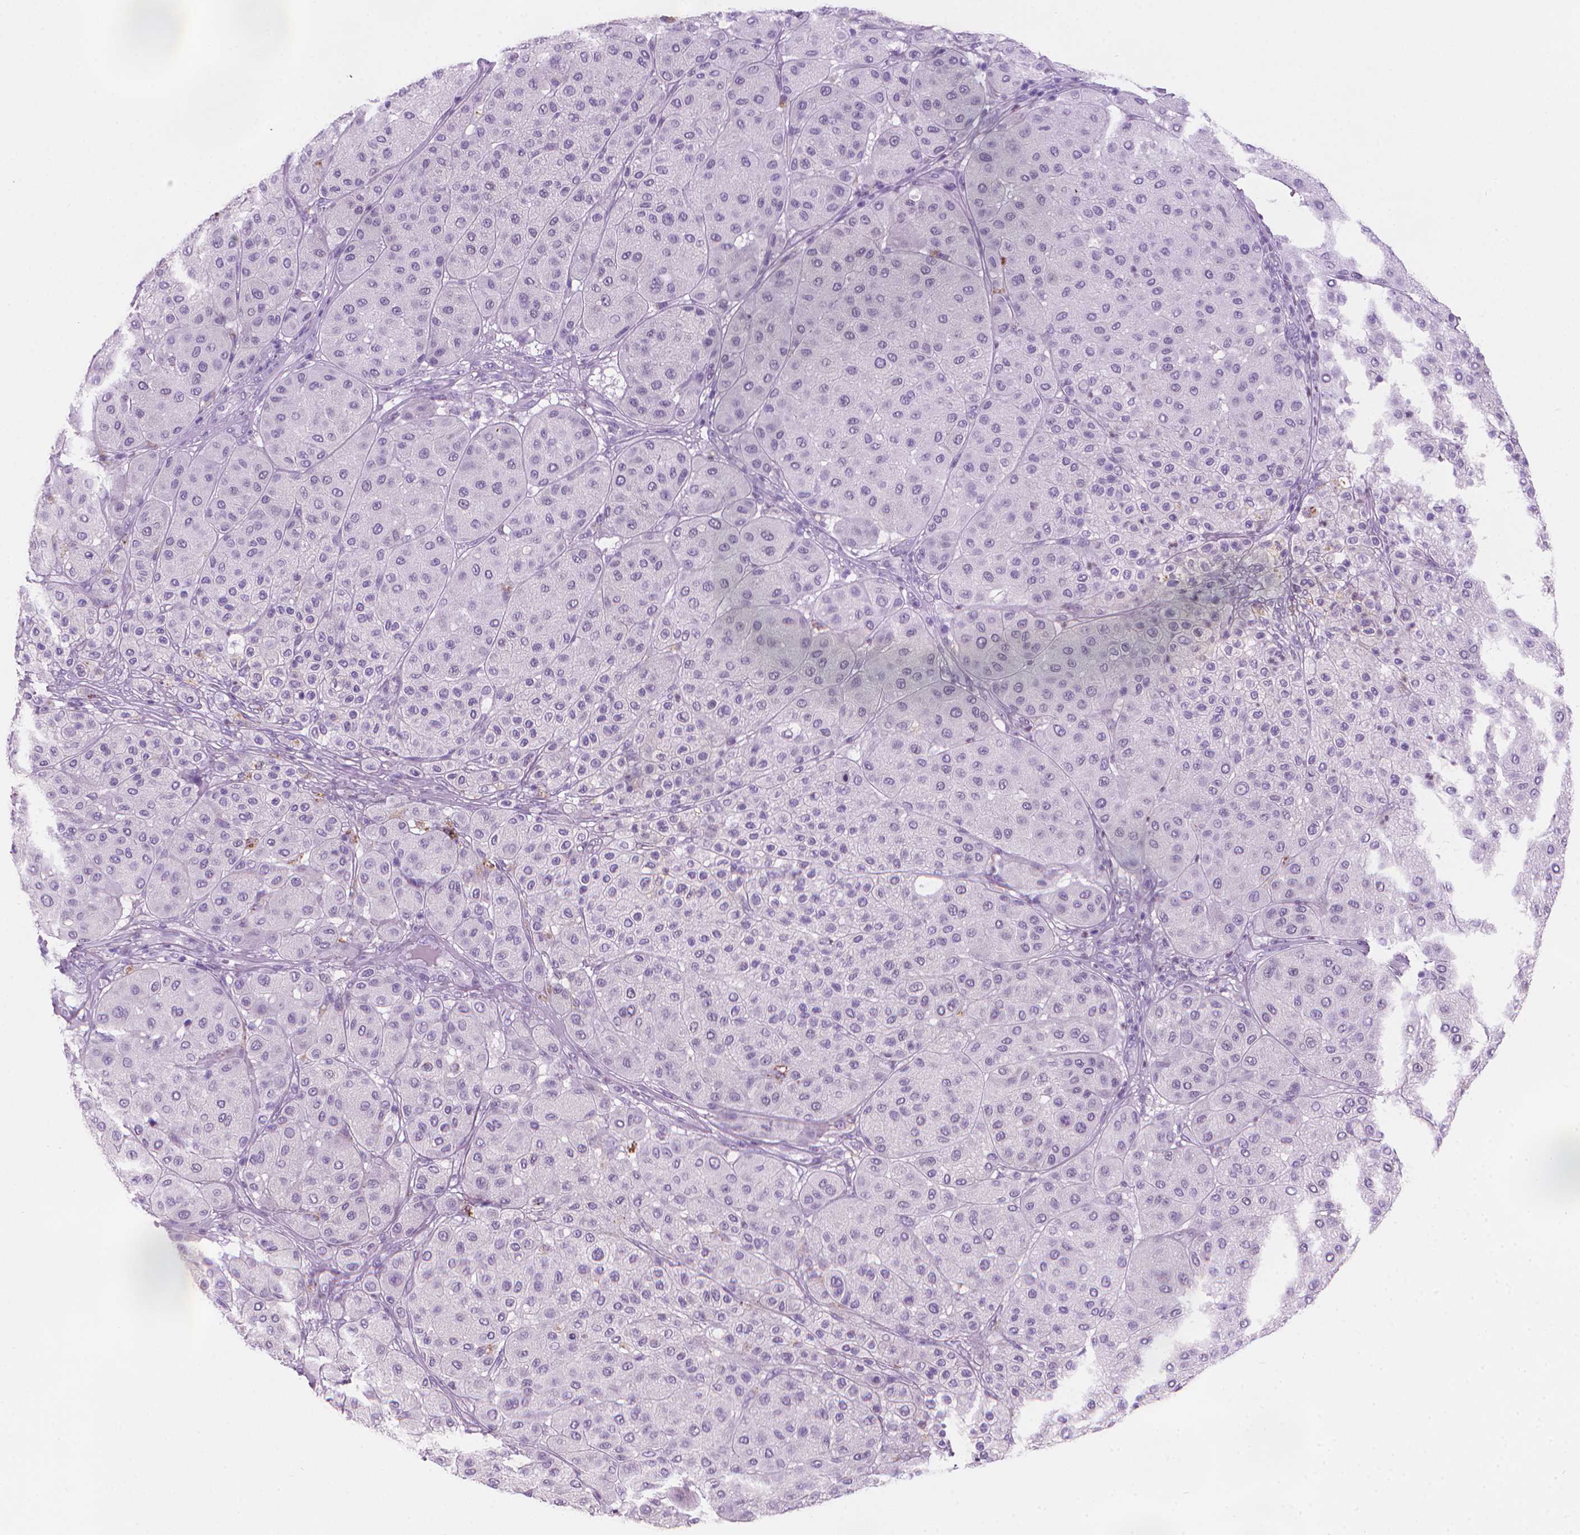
{"staining": {"intensity": "negative", "quantity": "none", "location": "none"}, "tissue": "melanoma", "cell_type": "Tumor cells", "image_type": "cancer", "snomed": [{"axis": "morphology", "description": "Malignant melanoma, Metastatic site"}, {"axis": "topography", "description": "Smooth muscle"}], "caption": "A high-resolution photomicrograph shows immunohistochemistry (IHC) staining of malignant melanoma (metastatic site), which demonstrates no significant expression in tumor cells.", "gene": "TTC29", "patient": {"sex": "male", "age": 41}}